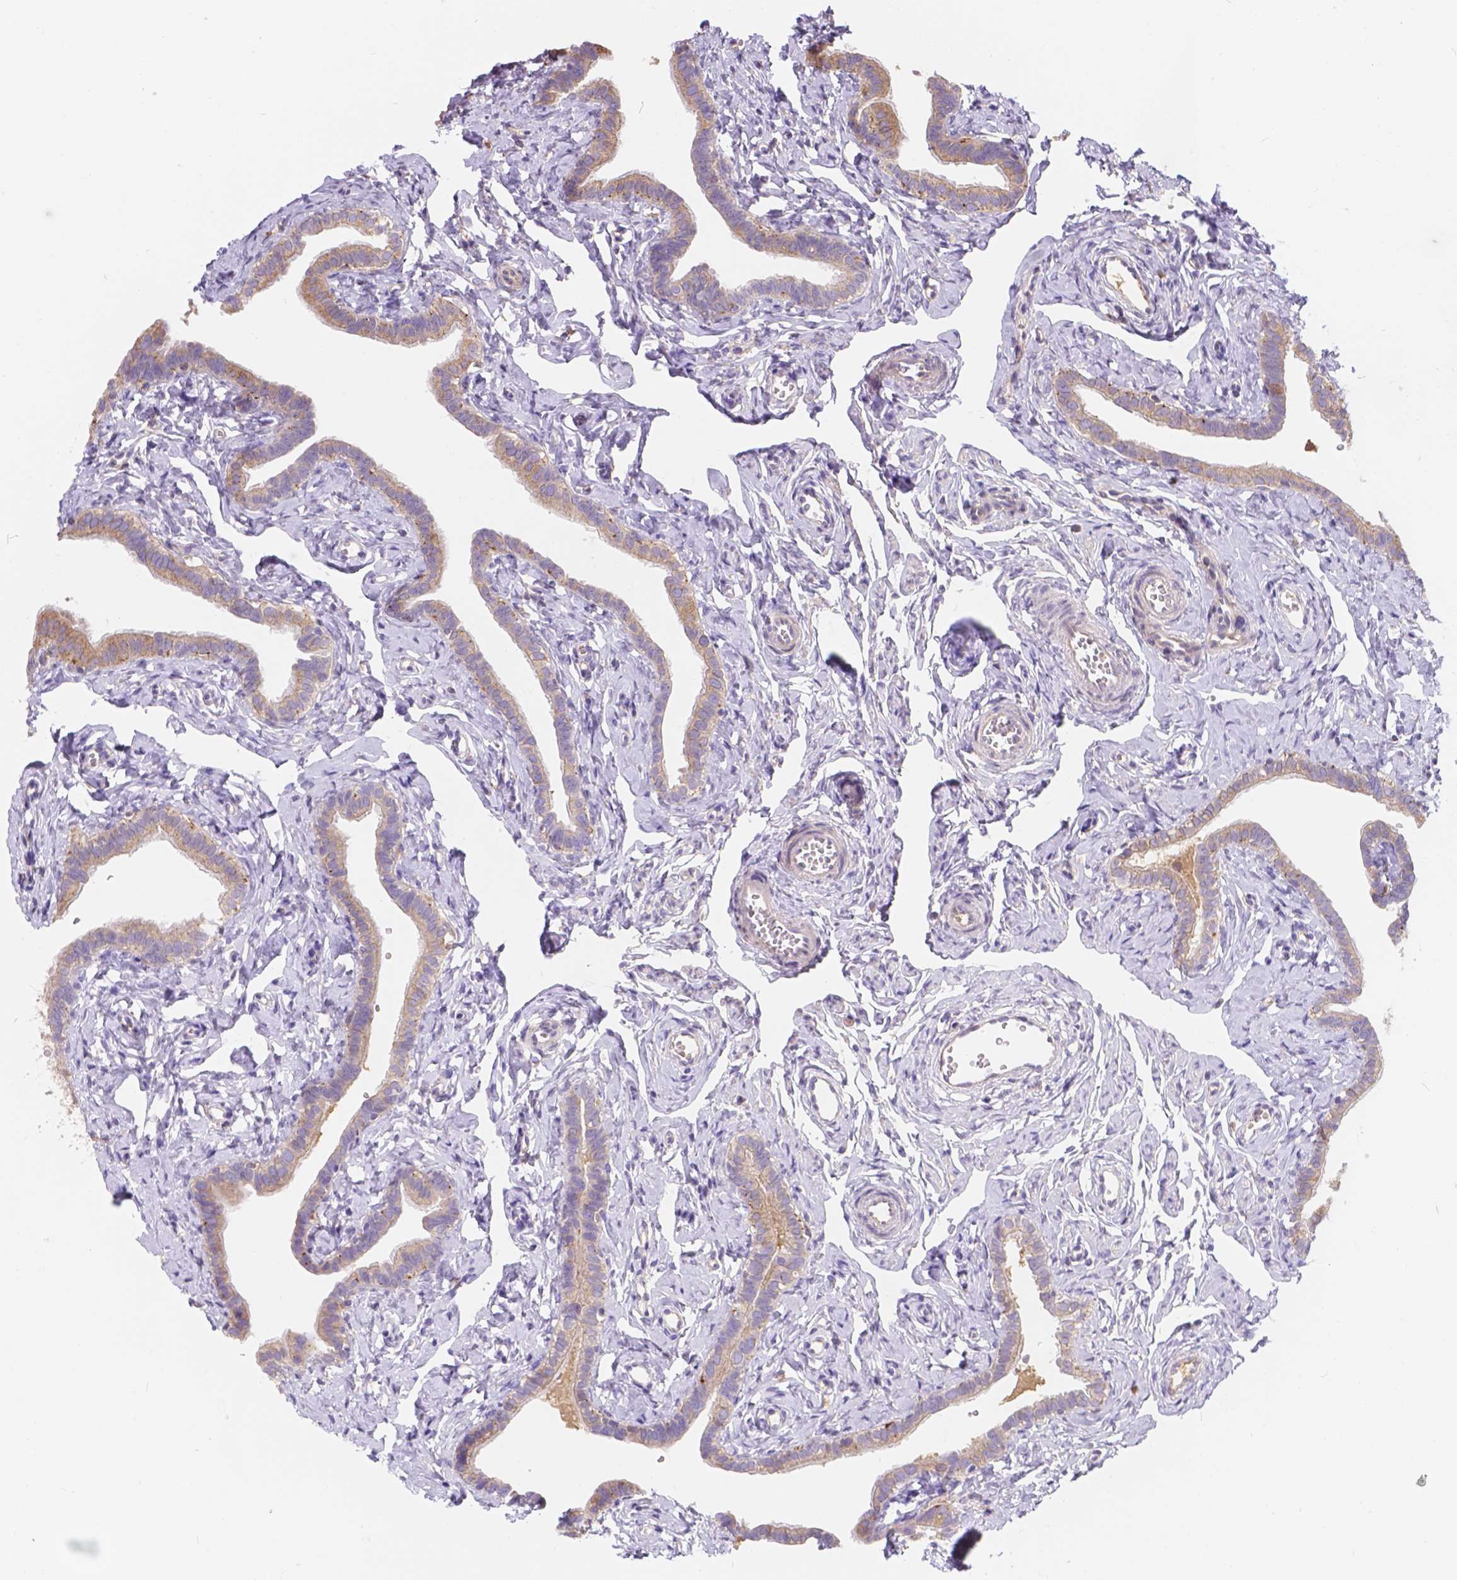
{"staining": {"intensity": "moderate", "quantity": ">75%", "location": "cytoplasmic/membranous"}, "tissue": "fallopian tube", "cell_type": "Glandular cells", "image_type": "normal", "snomed": [{"axis": "morphology", "description": "Normal tissue, NOS"}, {"axis": "topography", "description": "Fallopian tube"}], "caption": "This photomicrograph reveals benign fallopian tube stained with immunohistochemistry (IHC) to label a protein in brown. The cytoplasmic/membranous of glandular cells show moderate positivity for the protein. Nuclei are counter-stained blue.", "gene": "CDK10", "patient": {"sex": "female", "age": 41}}